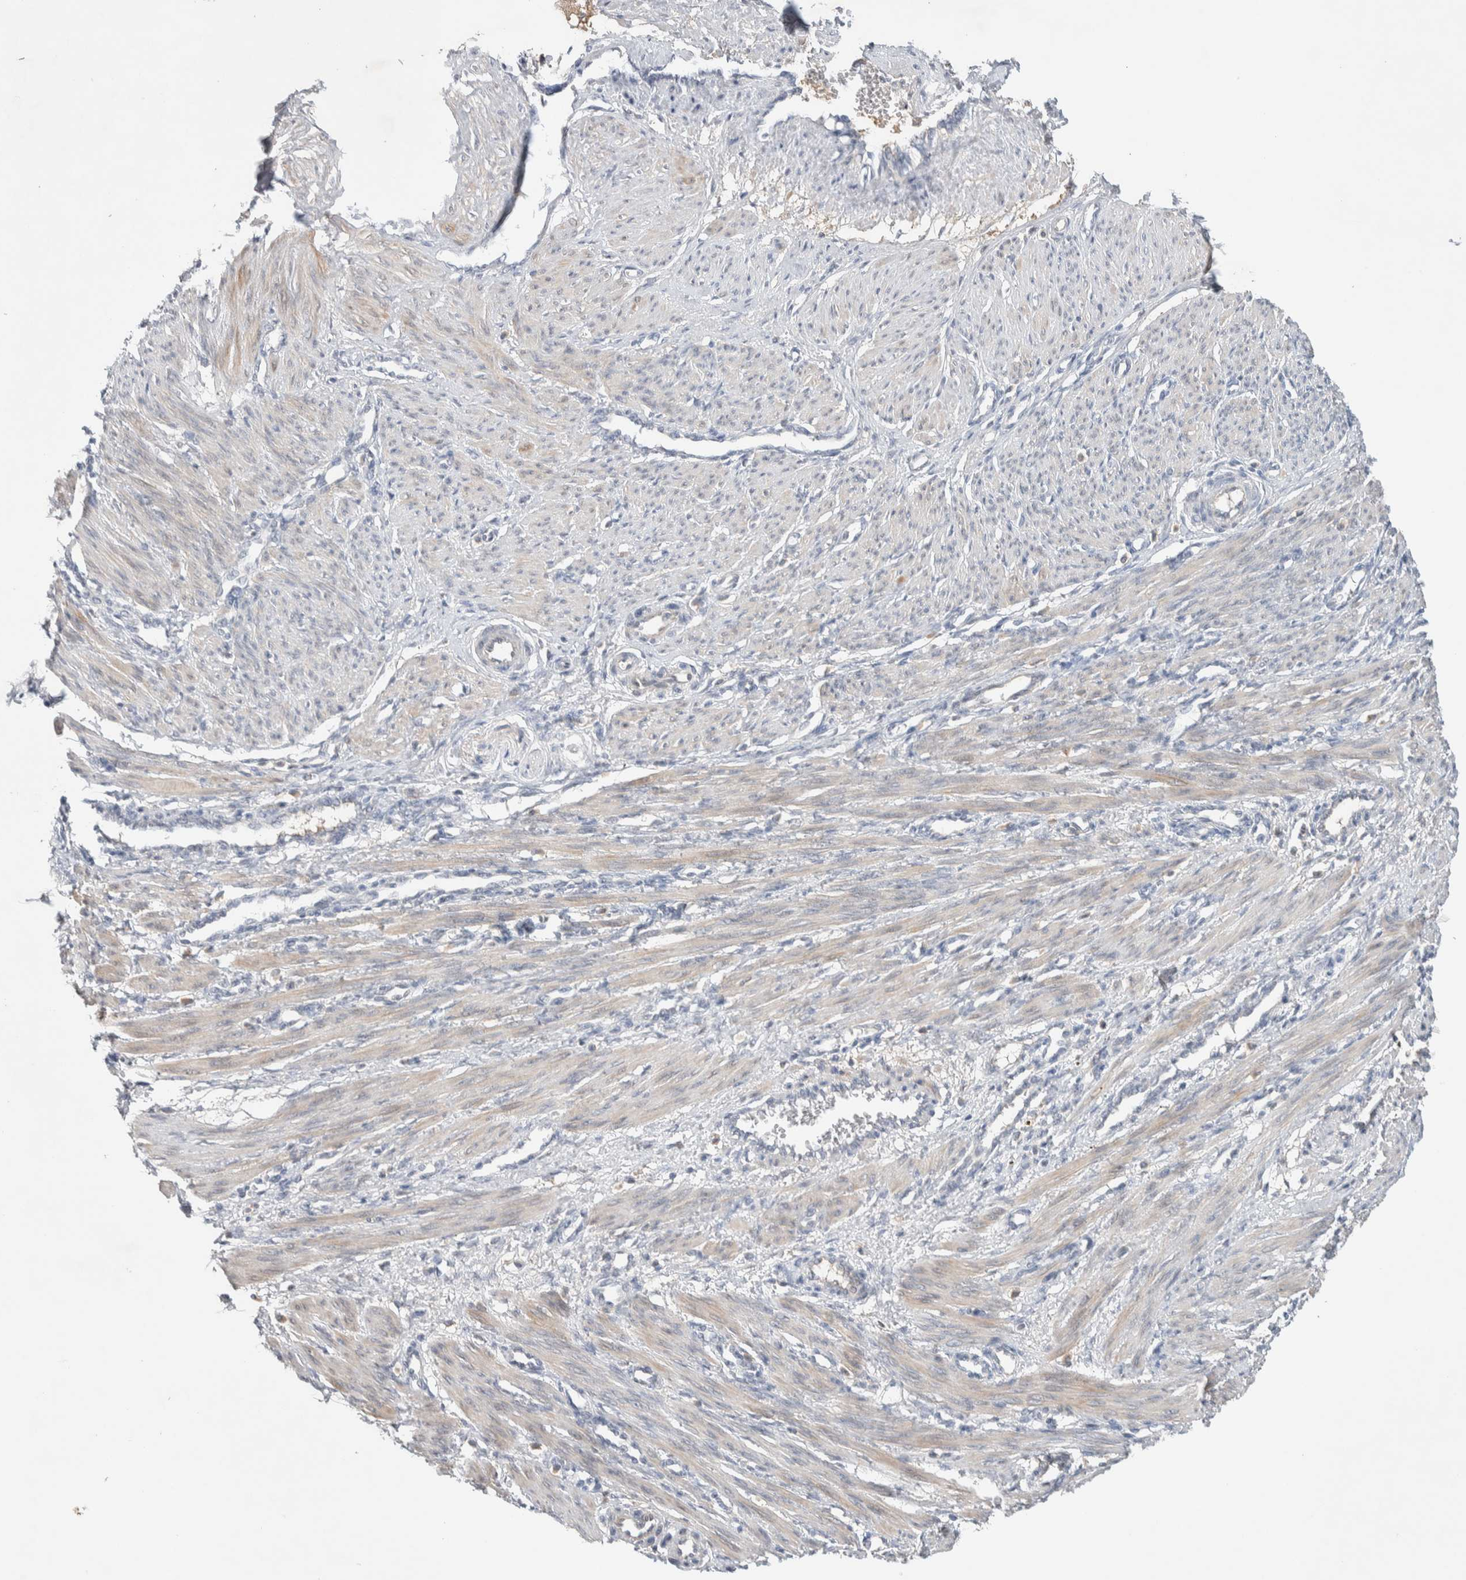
{"staining": {"intensity": "weak", "quantity": "<25%", "location": "cytoplasmic/membranous"}, "tissue": "smooth muscle", "cell_type": "Smooth muscle cells", "image_type": "normal", "snomed": [{"axis": "morphology", "description": "Normal tissue, NOS"}, {"axis": "topography", "description": "Endometrium"}], "caption": "High power microscopy photomicrograph of an immunohistochemistry (IHC) histopathology image of normal smooth muscle, revealing no significant staining in smooth muscle cells. (DAB immunohistochemistry, high magnification).", "gene": "DEPTOR", "patient": {"sex": "female", "age": 33}}